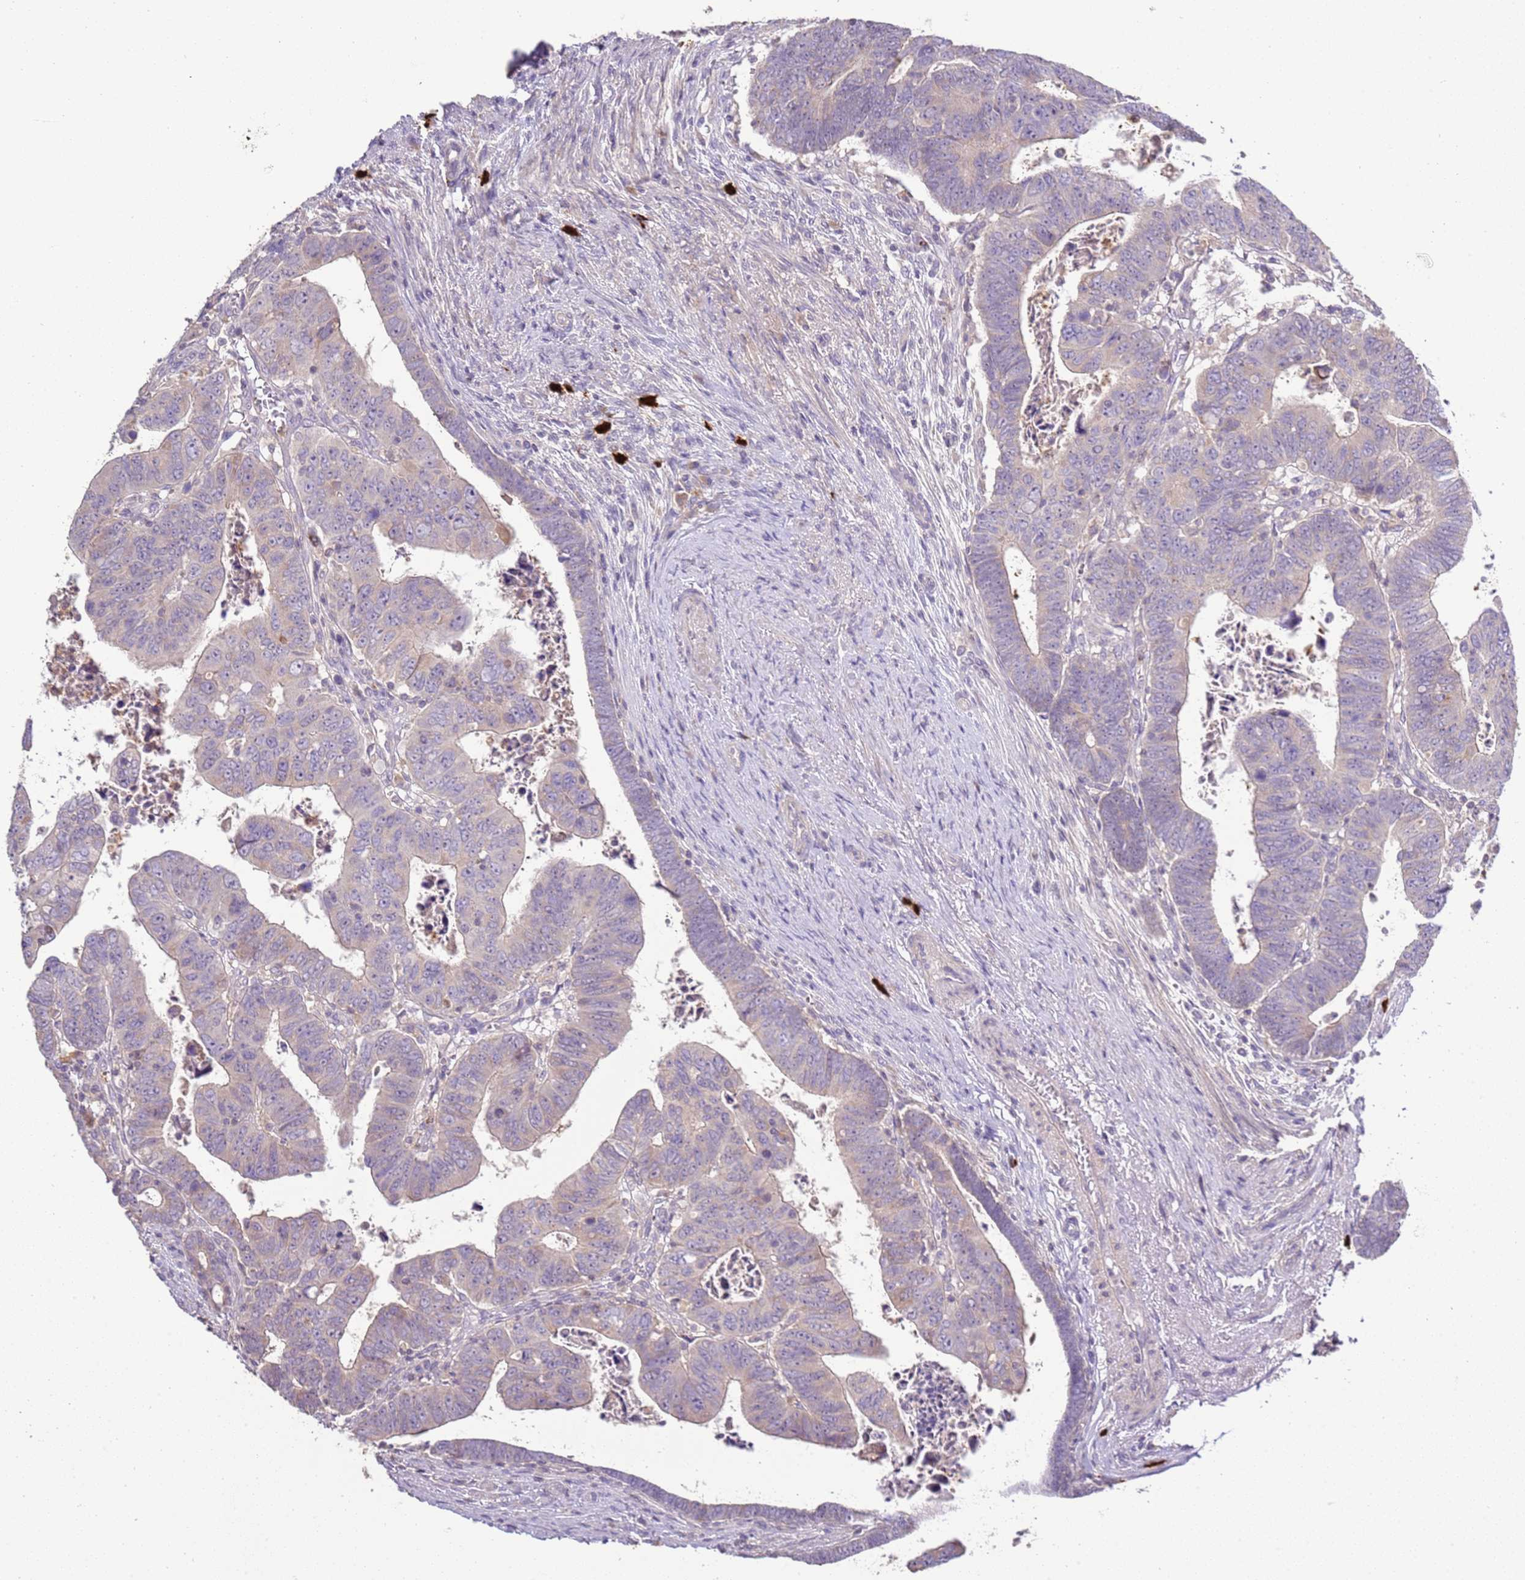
{"staining": {"intensity": "negative", "quantity": "none", "location": "none"}, "tissue": "colorectal cancer", "cell_type": "Tumor cells", "image_type": "cancer", "snomed": [{"axis": "morphology", "description": "Normal tissue, NOS"}, {"axis": "morphology", "description": "Adenocarcinoma, NOS"}, {"axis": "topography", "description": "Rectum"}], "caption": "Immunohistochemical staining of human colorectal adenocarcinoma shows no significant positivity in tumor cells.", "gene": "IL2RG", "patient": {"sex": "female", "age": 65}}